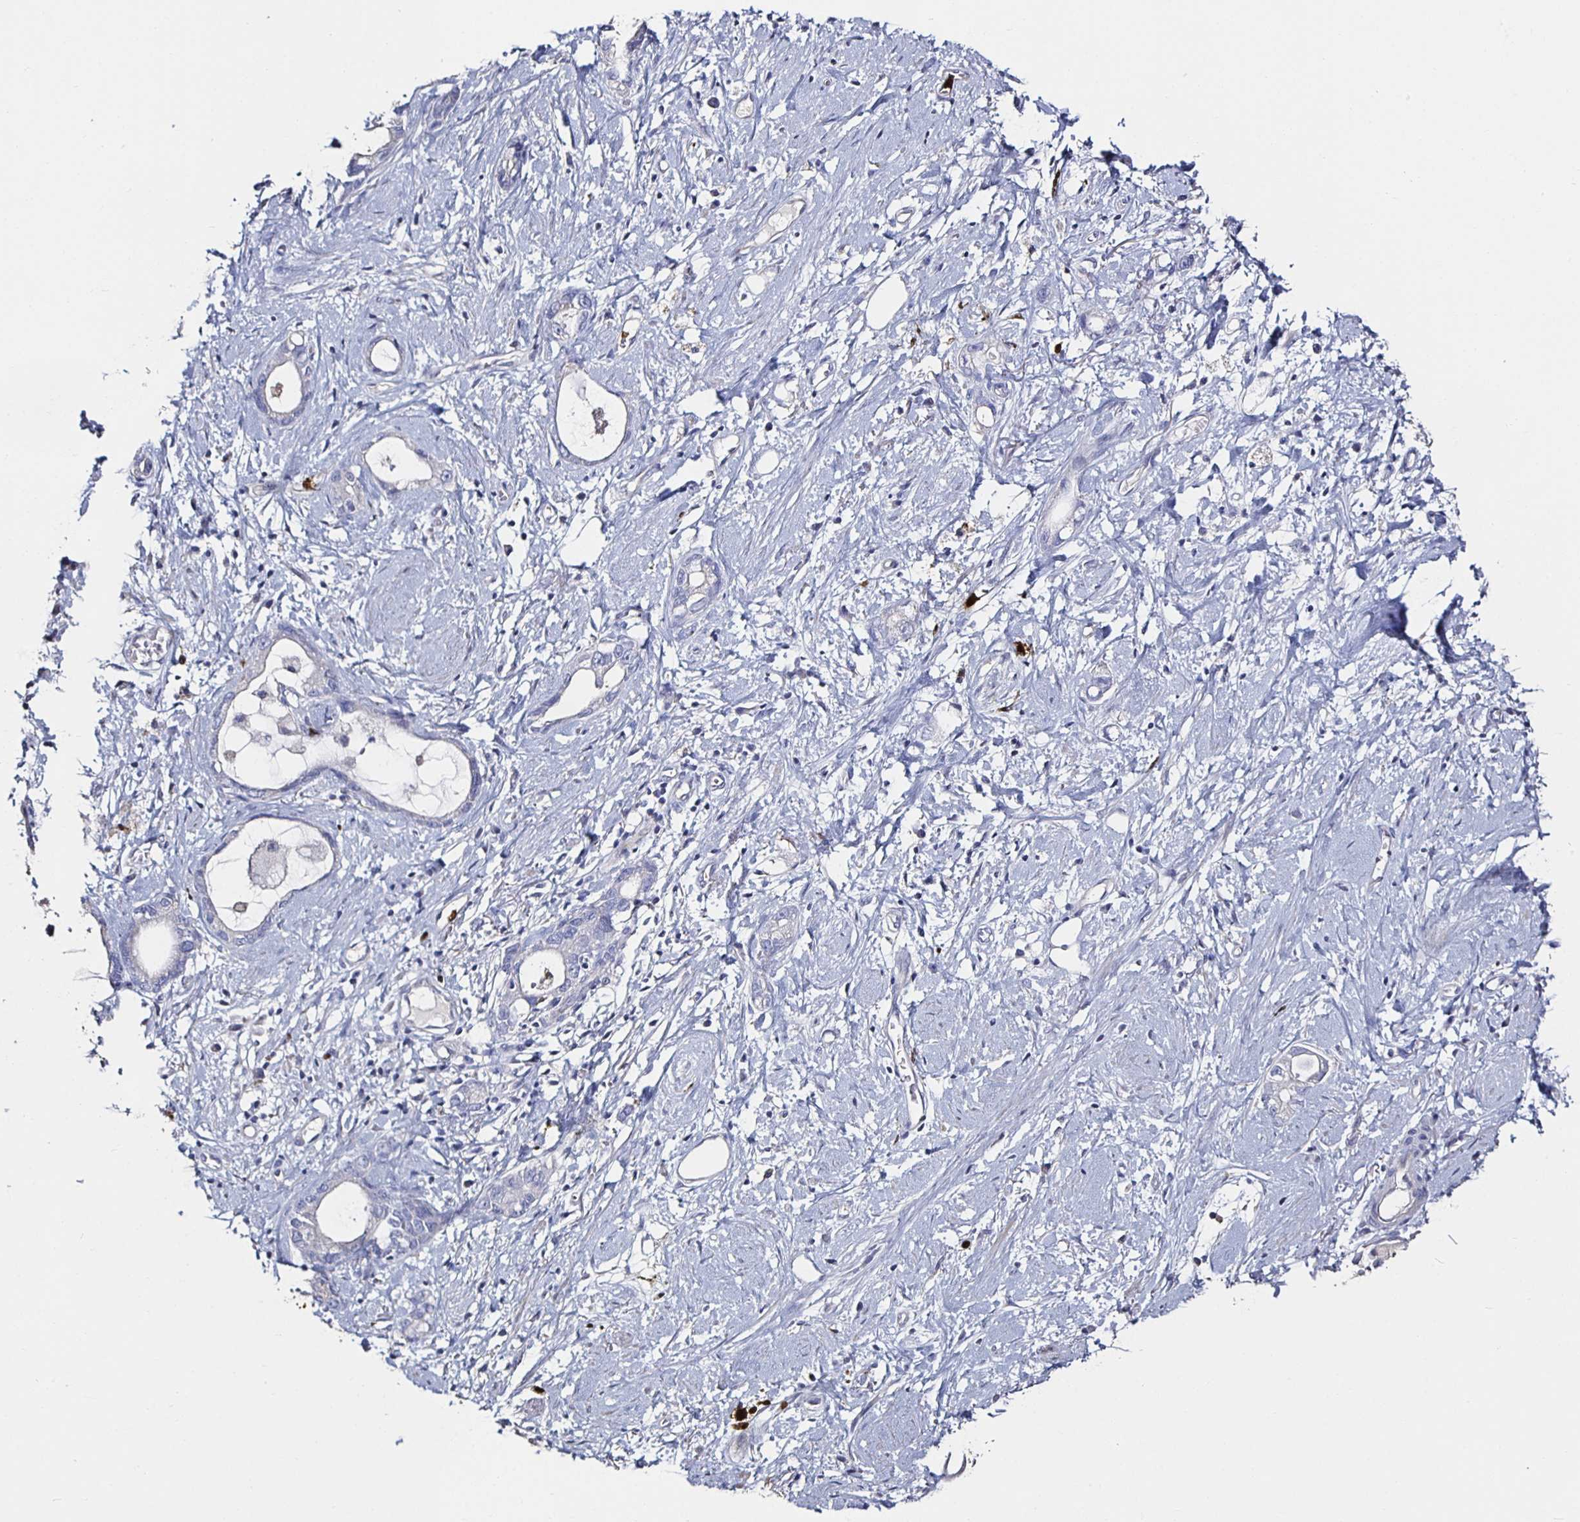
{"staining": {"intensity": "negative", "quantity": "none", "location": "none"}, "tissue": "stomach cancer", "cell_type": "Tumor cells", "image_type": "cancer", "snomed": [{"axis": "morphology", "description": "Adenocarcinoma, NOS"}, {"axis": "topography", "description": "Stomach"}], "caption": "Tumor cells show no significant staining in stomach cancer.", "gene": "TLR4", "patient": {"sex": "male", "age": 55}}